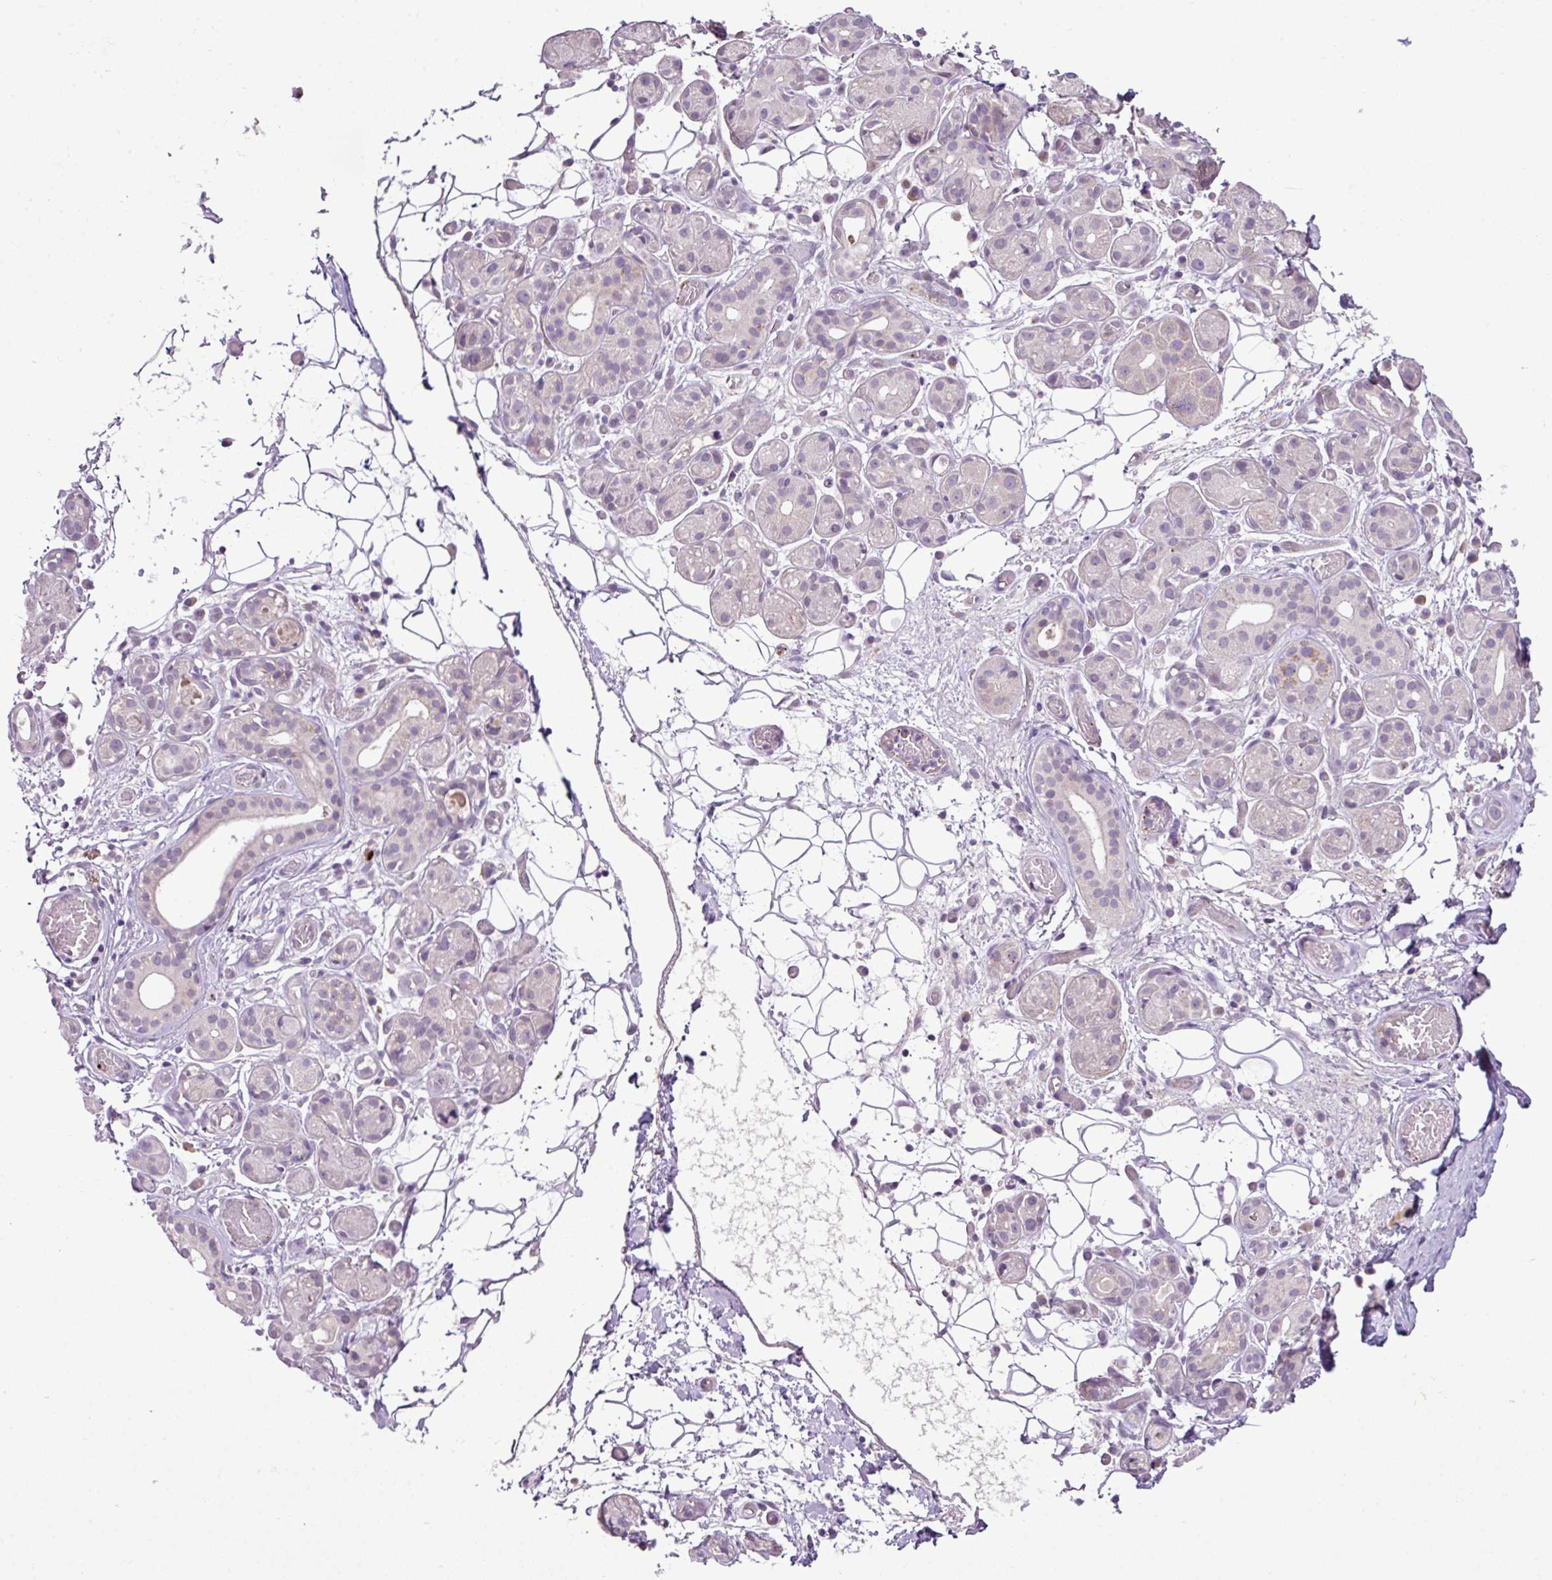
{"staining": {"intensity": "negative", "quantity": "none", "location": "none"}, "tissue": "salivary gland", "cell_type": "Glandular cells", "image_type": "normal", "snomed": [{"axis": "morphology", "description": "Normal tissue, NOS"}, {"axis": "topography", "description": "Salivary gland"}], "caption": "Protein analysis of benign salivary gland exhibits no significant expression in glandular cells.", "gene": "DNAJB13", "patient": {"sex": "male", "age": 82}}